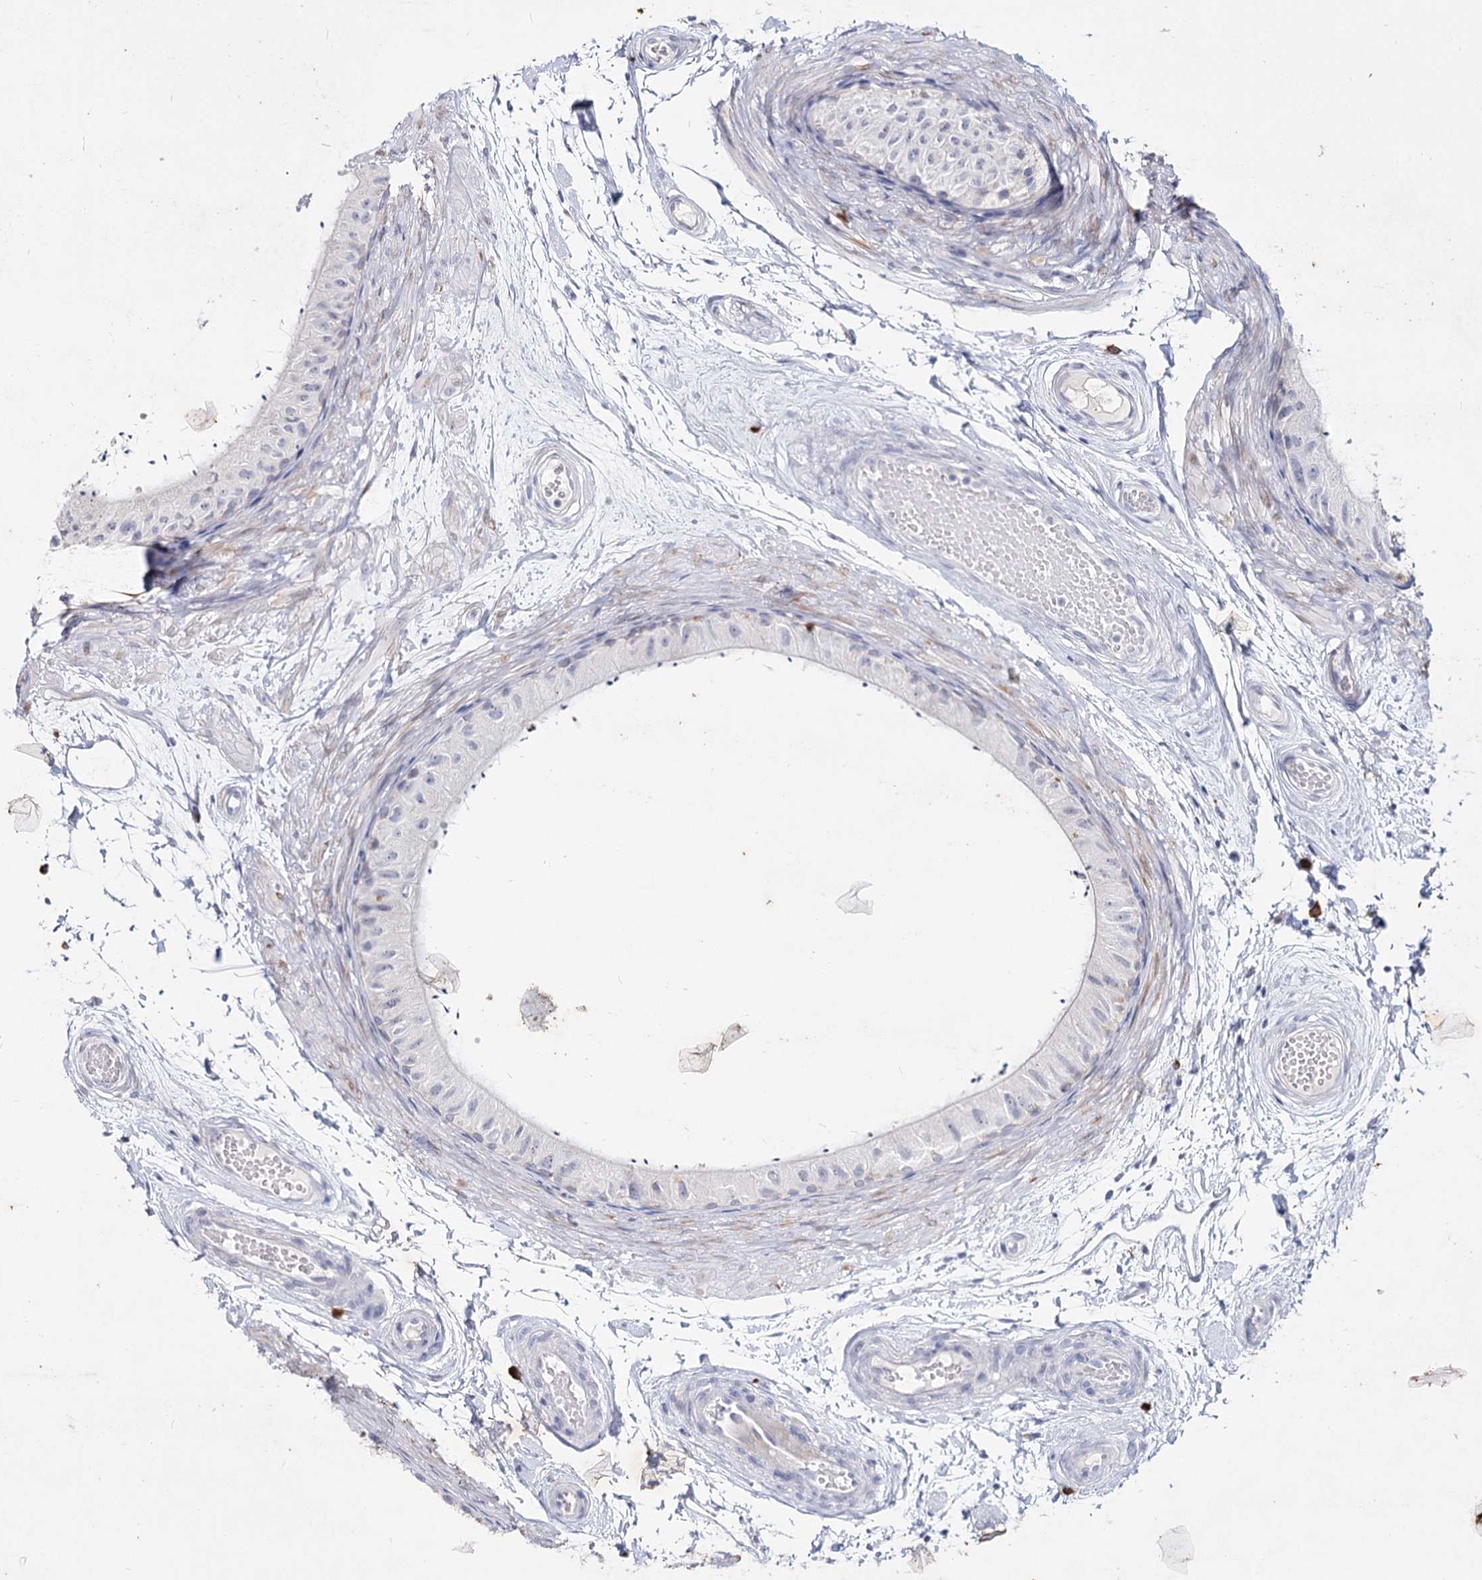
{"staining": {"intensity": "moderate", "quantity": "<25%", "location": "cytoplasmic/membranous"}, "tissue": "epididymis", "cell_type": "Glandular cells", "image_type": "normal", "snomed": [{"axis": "morphology", "description": "Normal tissue, NOS"}, {"axis": "topography", "description": "Epididymis"}], "caption": "IHC (DAB) staining of normal epididymis exhibits moderate cytoplasmic/membranous protein staining in approximately <25% of glandular cells. (DAB (3,3'-diaminobenzidine) = brown stain, brightfield microscopy at high magnification).", "gene": "CCDC73", "patient": {"sex": "male", "age": 50}}